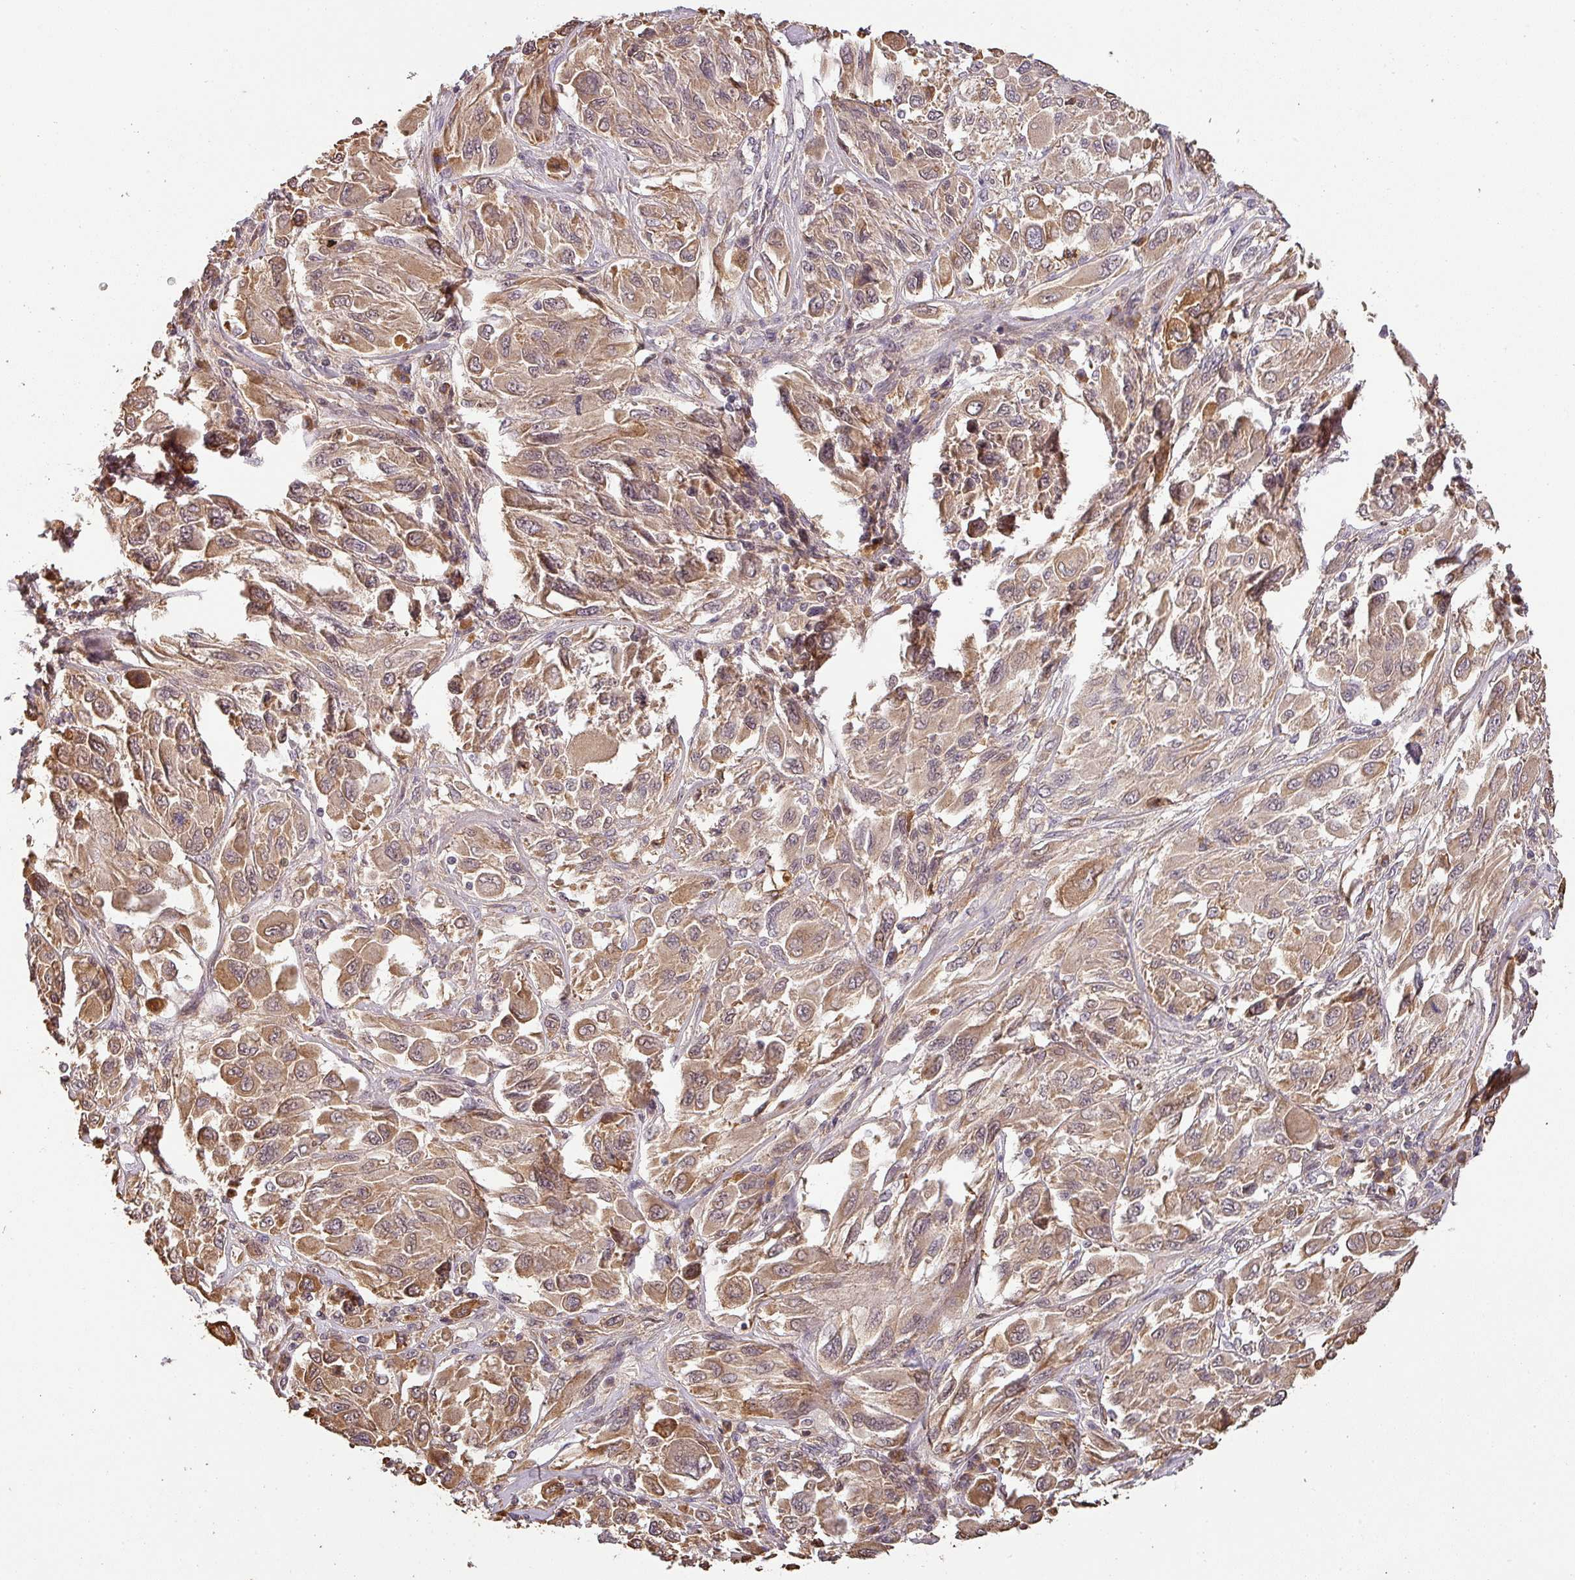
{"staining": {"intensity": "moderate", "quantity": "25%-75%", "location": "cytoplasmic/membranous"}, "tissue": "melanoma", "cell_type": "Tumor cells", "image_type": "cancer", "snomed": [{"axis": "morphology", "description": "Malignant melanoma, NOS"}, {"axis": "topography", "description": "Skin"}], "caption": "Tumor cells exhibit medium levels of moderate cytoplasmic/membranous positivity in about 25%-75% of cells in human melanoma.", "gene": "BPIFB3", "patient": {"sex": "female", "age": 91}}